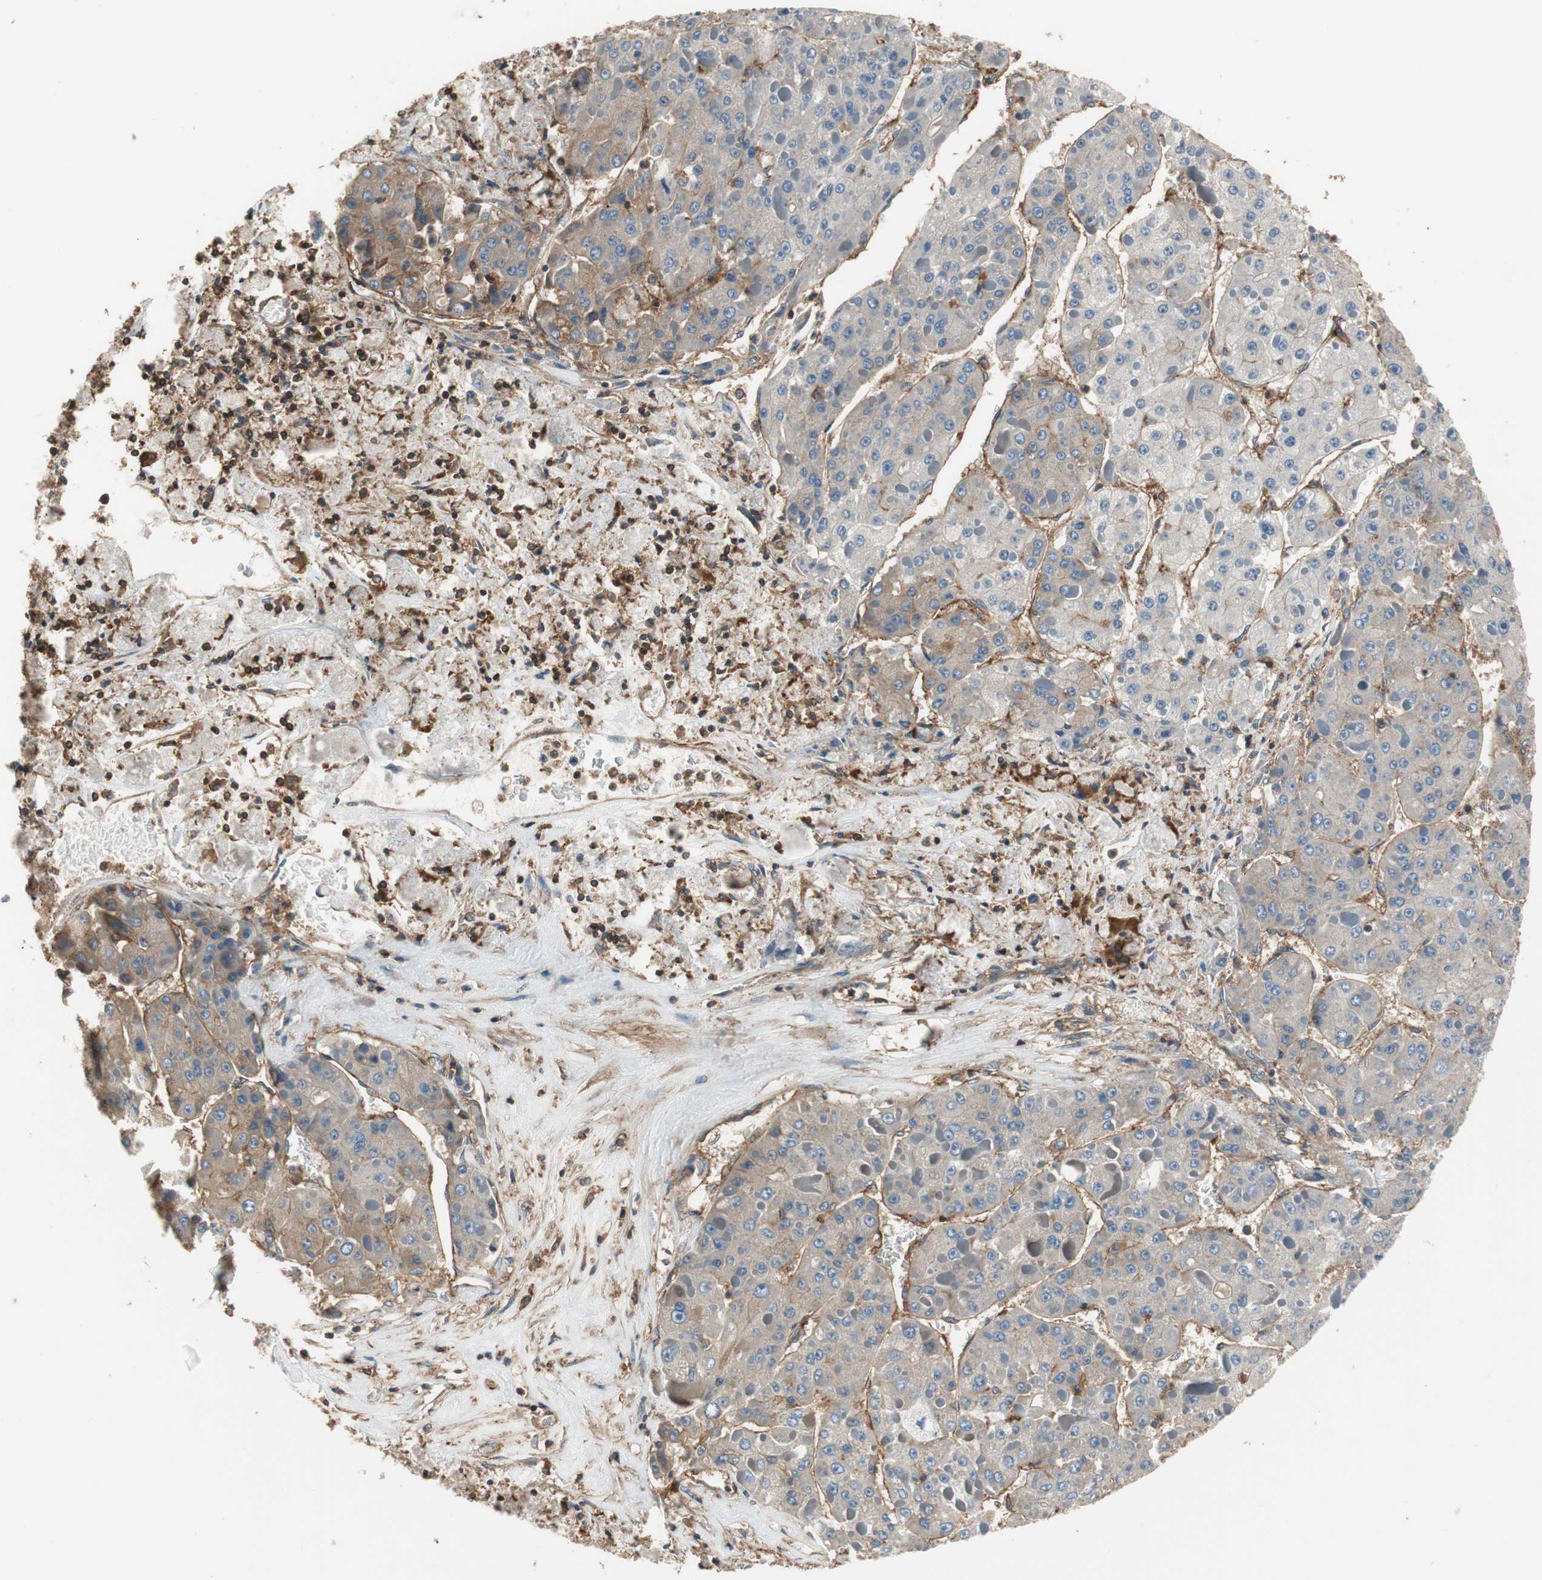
{"staining": {"intensity": "negative", "quantity": "none", "location": "none"}, "tissue": "liver cancer", "cell_type": "Tumor cells", "image_type": "cancer", "snomed": [{"axis": "morphology", "description": "Carcinoma, Hepatocellular, NOS"}, {"axis": "topography", "description": "Liver"}], "caption": "This is a micrograph of IHC staining of liver cancer, which shows no staining in tumor cells.", "gene": "IL1RL1", "patient": {"sex": "female", "age": 73}}